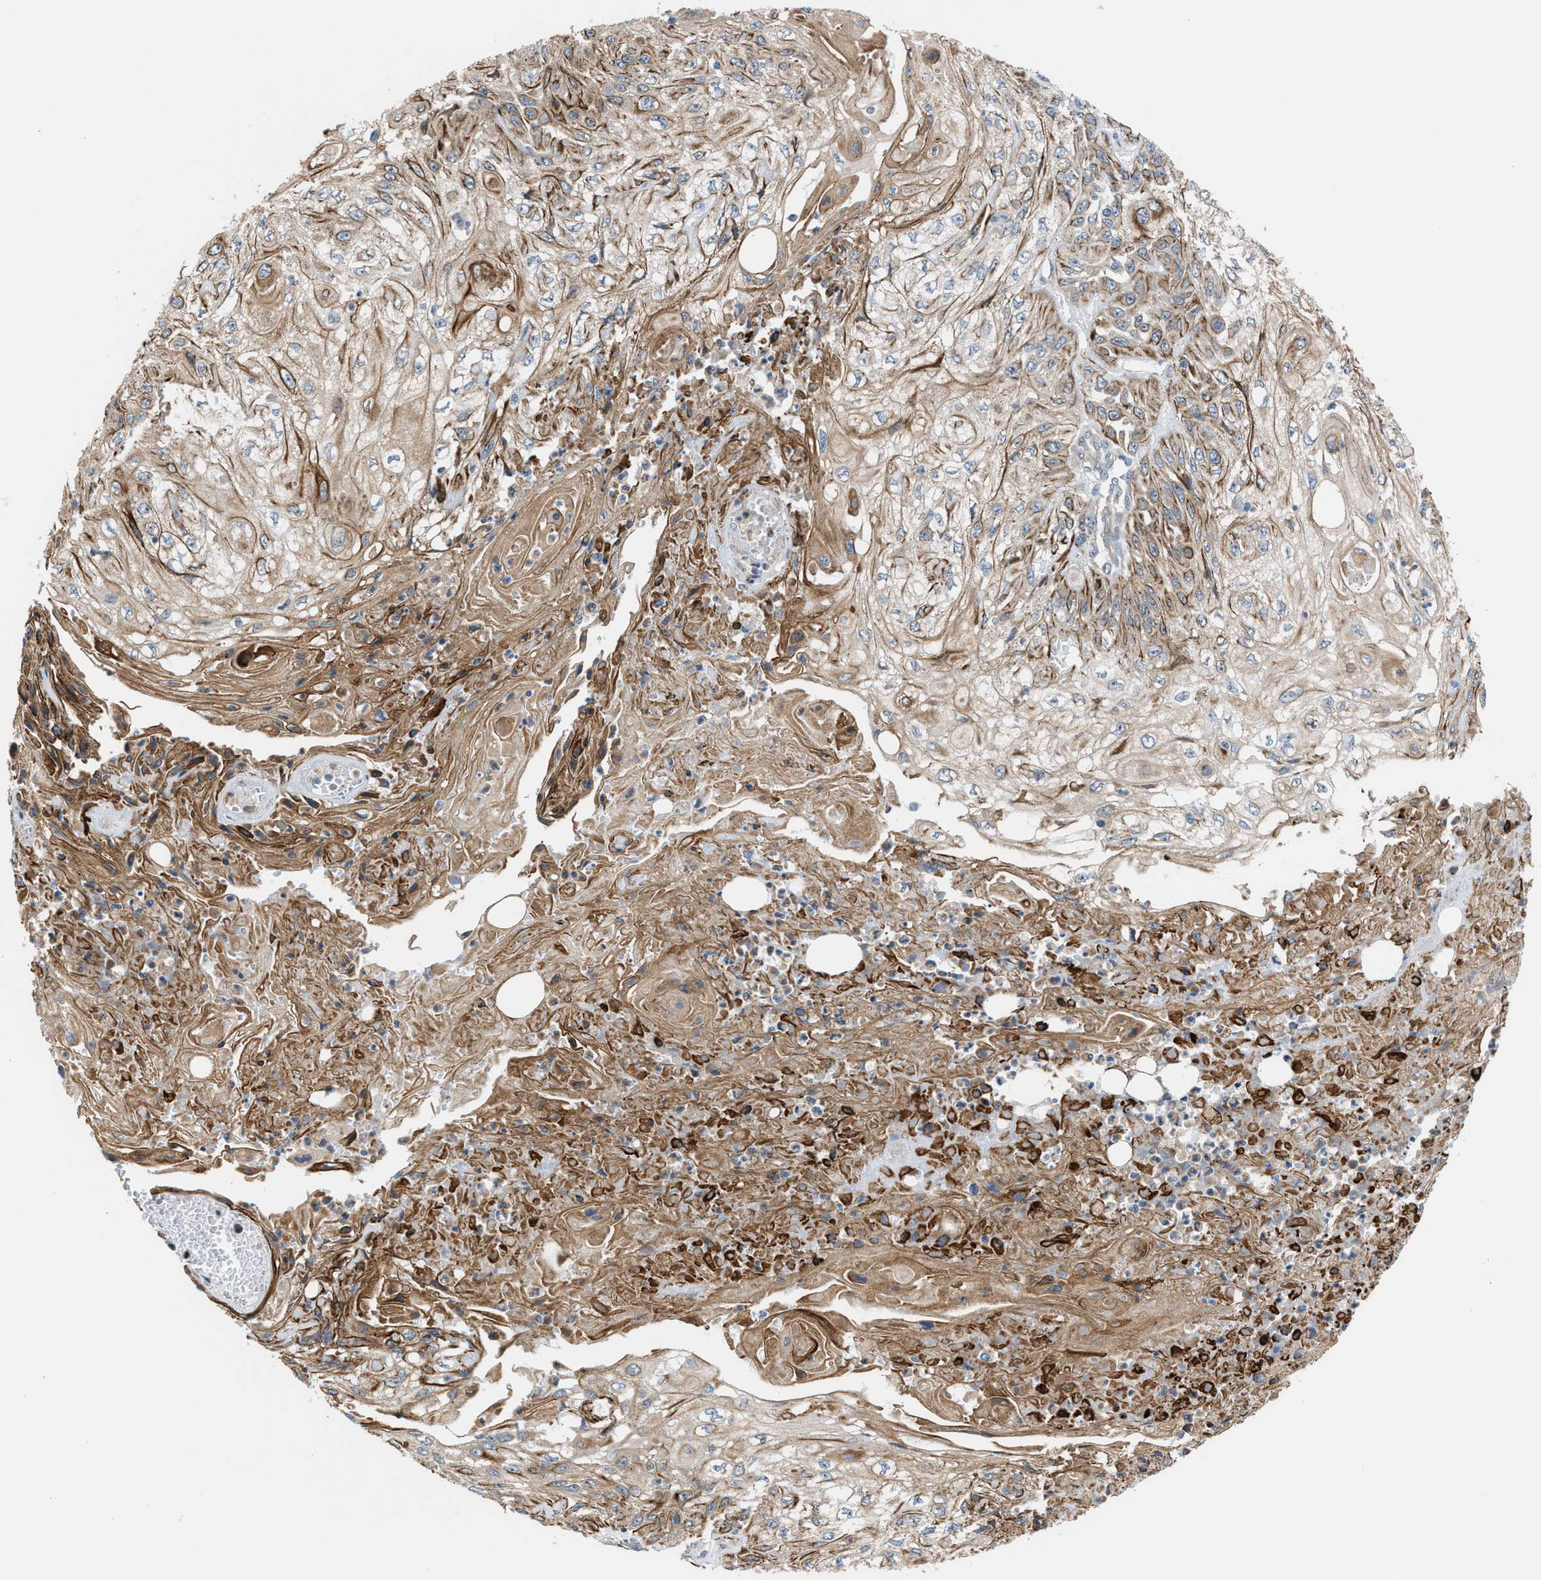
{"staining": {"intensity": "moderate", "quantity": ">75%", "location": "cytoplasmic/membranous"}, "tissue": "skin cancer", "cell_type": "Tumor cells", "image_type": "cancer", "snomed": [{"axis": "morphology", "description": "Squamous cell carcinoma, NOS"}, {"axis": "morphology", "description": "Squamous cell carcinoma, metastatic, NOS"}, {"axis": "topography", "description": "Skin"}, {"axis": "topography", "description": "Lymph node"}], "caption": "A brown stain highlights moderate cytoplasmic/membranous expression of a protein in human skin cancer tumor cells.", "gene": "PDCL", "patient": {"sex": "male", "age": 75}}